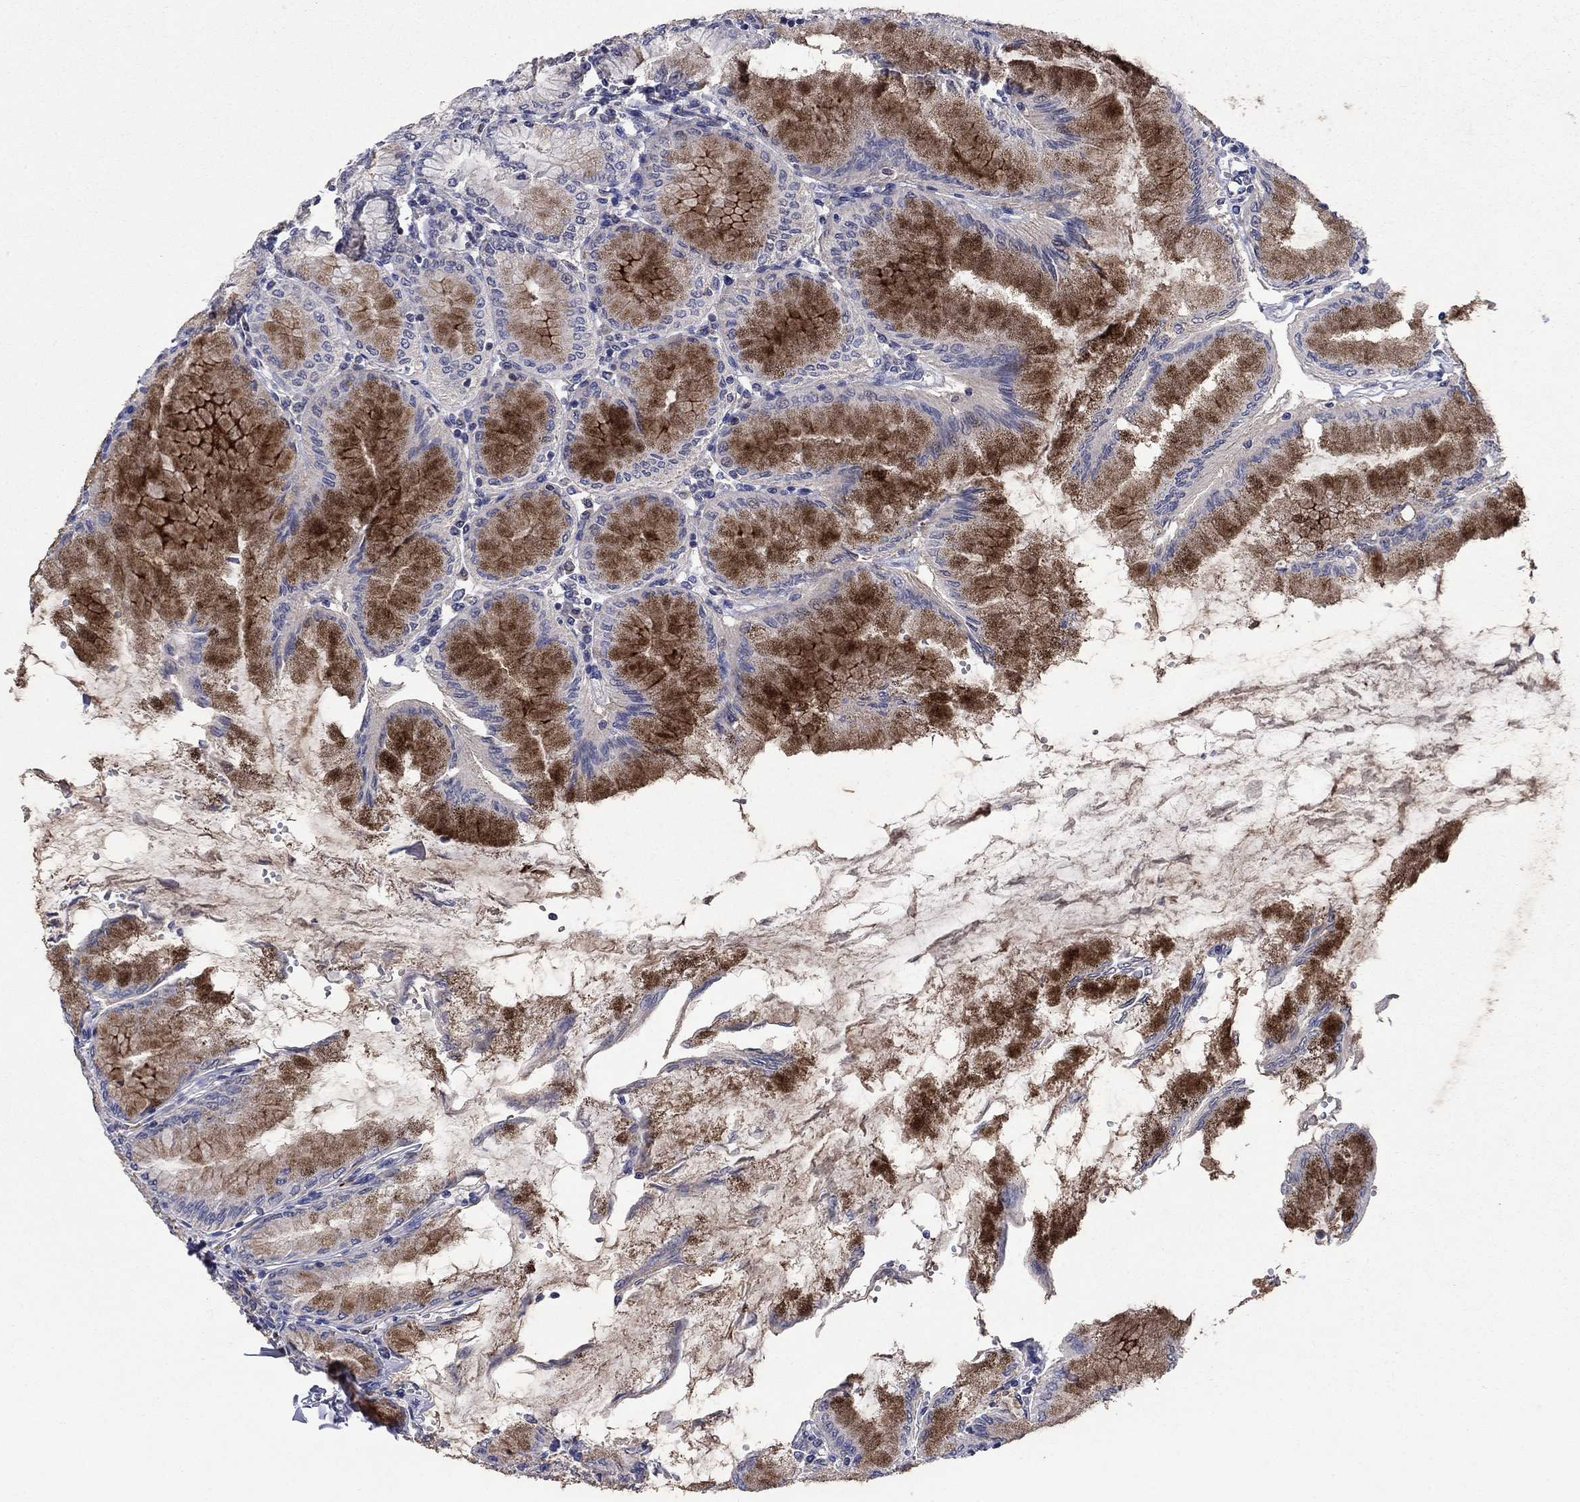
{"staining": {"intensity": "moderate", "quantity": "25%-75%", "location": "cytoplasmic/membranous"}, "tissue": "stomach", "cell_type": "Glandular cells", "image_type": "normal", "snomed": [{"axis": "morphology", "description": "Normal tissue, NOS"}, {"axis": "topography", "description": "Skeletal muscle"}, {"axis": "topography", "description": "Stomach"}], "caption": "A high-resolution micrograph shows IHC staining of benign stomach, which exhibits moderate cytoplasmic/membranous staining in about 25%-75% of glandular cells. (Brightfield microscopy of DAB IHC at high magnification).", "gene": "FRK", "patient": {"sex": "female", "age": 57}}